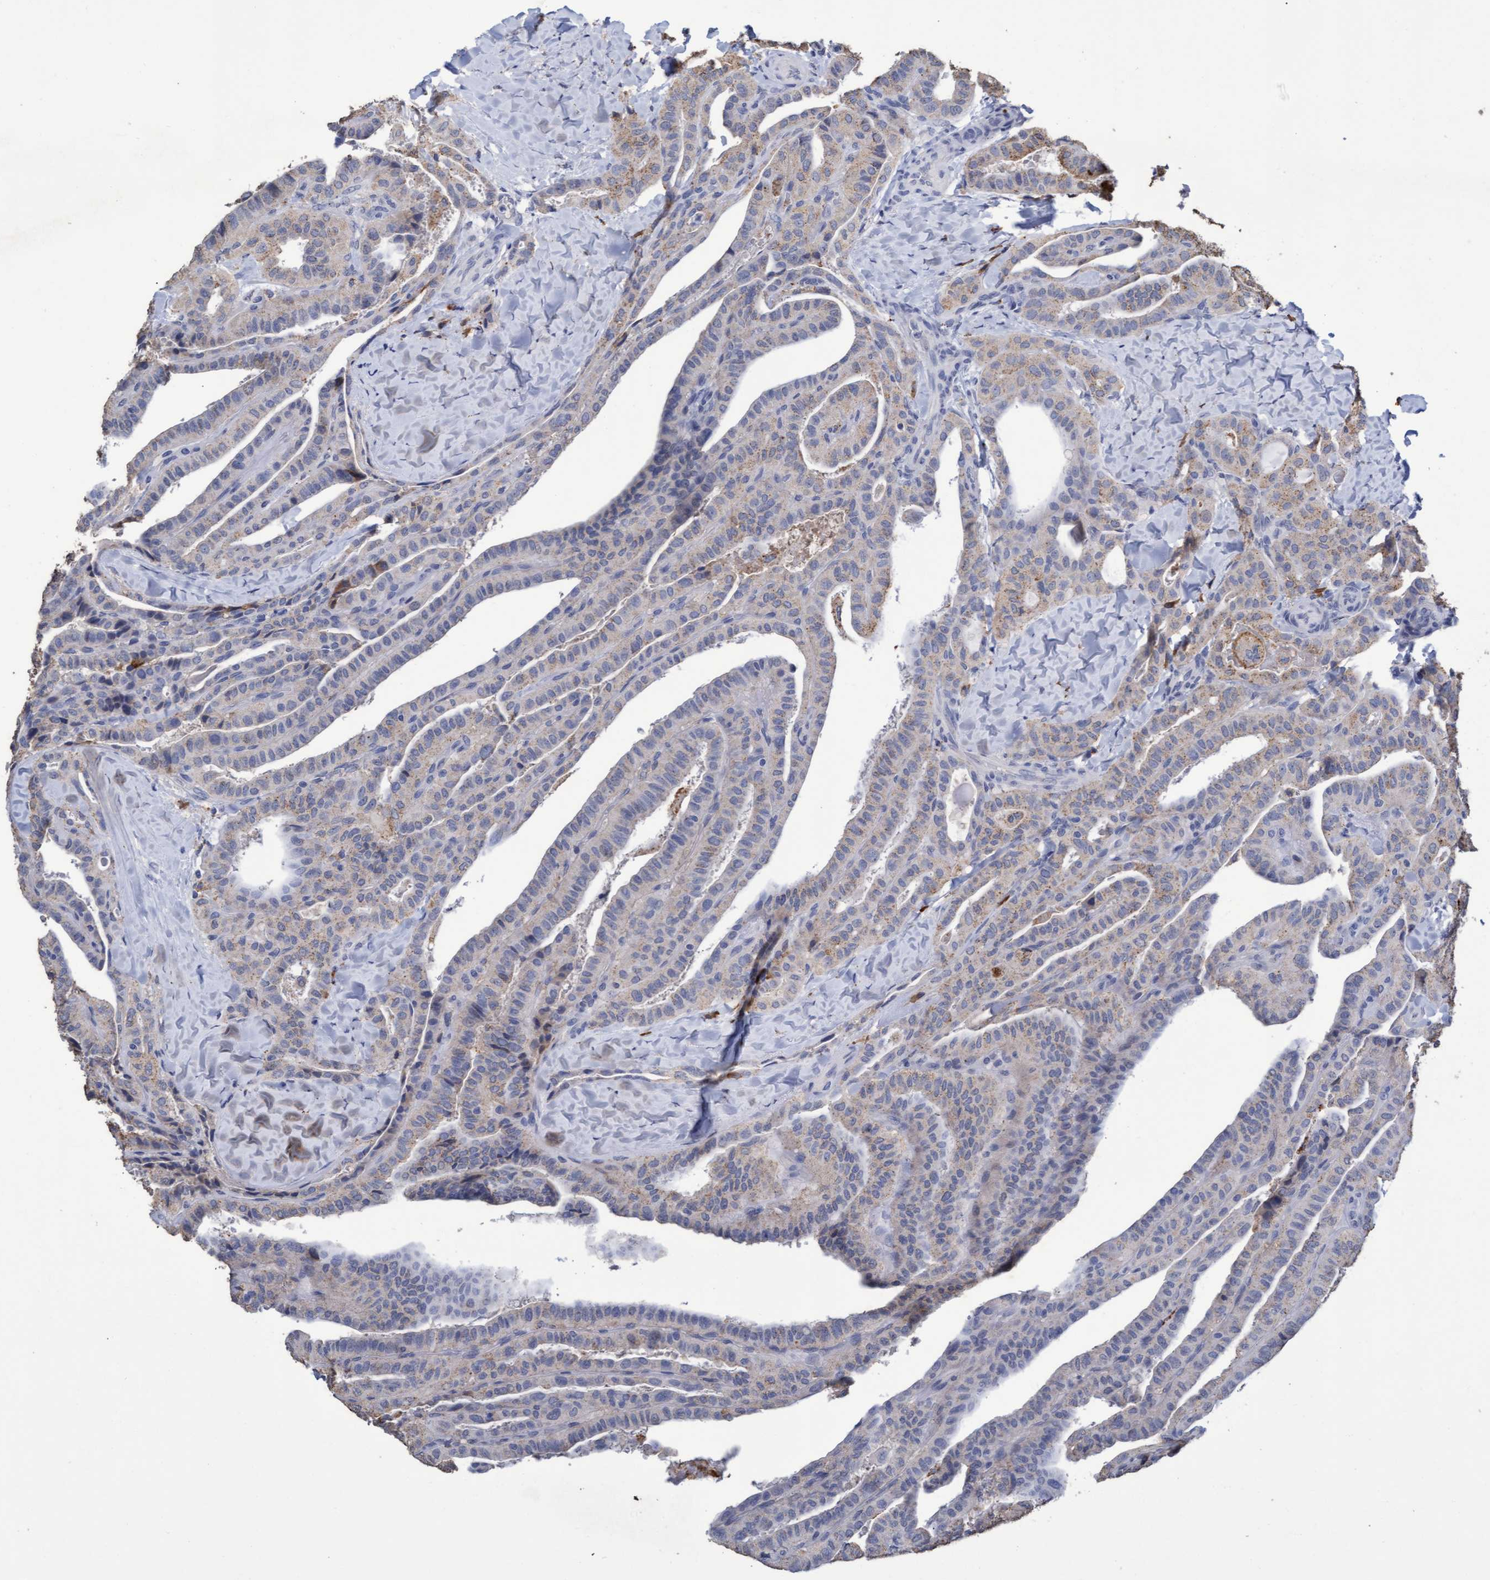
{"staining": {"intensity": "weak", "quantity": "<25%", "location": "cytoplasmic/membranous"}, "tissue": "thyroid cancer", "cell_type": "Tumor cells", "image_type": "cancer", "snomed": [{"axis": "morphology", "description": "Papillary adenocarcinoma, NOS"}, {"axis": "topography", "description": "Thyroid gland"}], "caption": "Immunohistochemical staining of papillary adenocarcinoma (thyroid) demonstrates no significant expression in tumor cells. The staining is performed using DAB (3,3'-diaminobenzidine) brown chromogen with nuclei counter-stained in using hematoxylin.", "gene": "GPR39", "patient": {"sex": "male", "age": 77}}